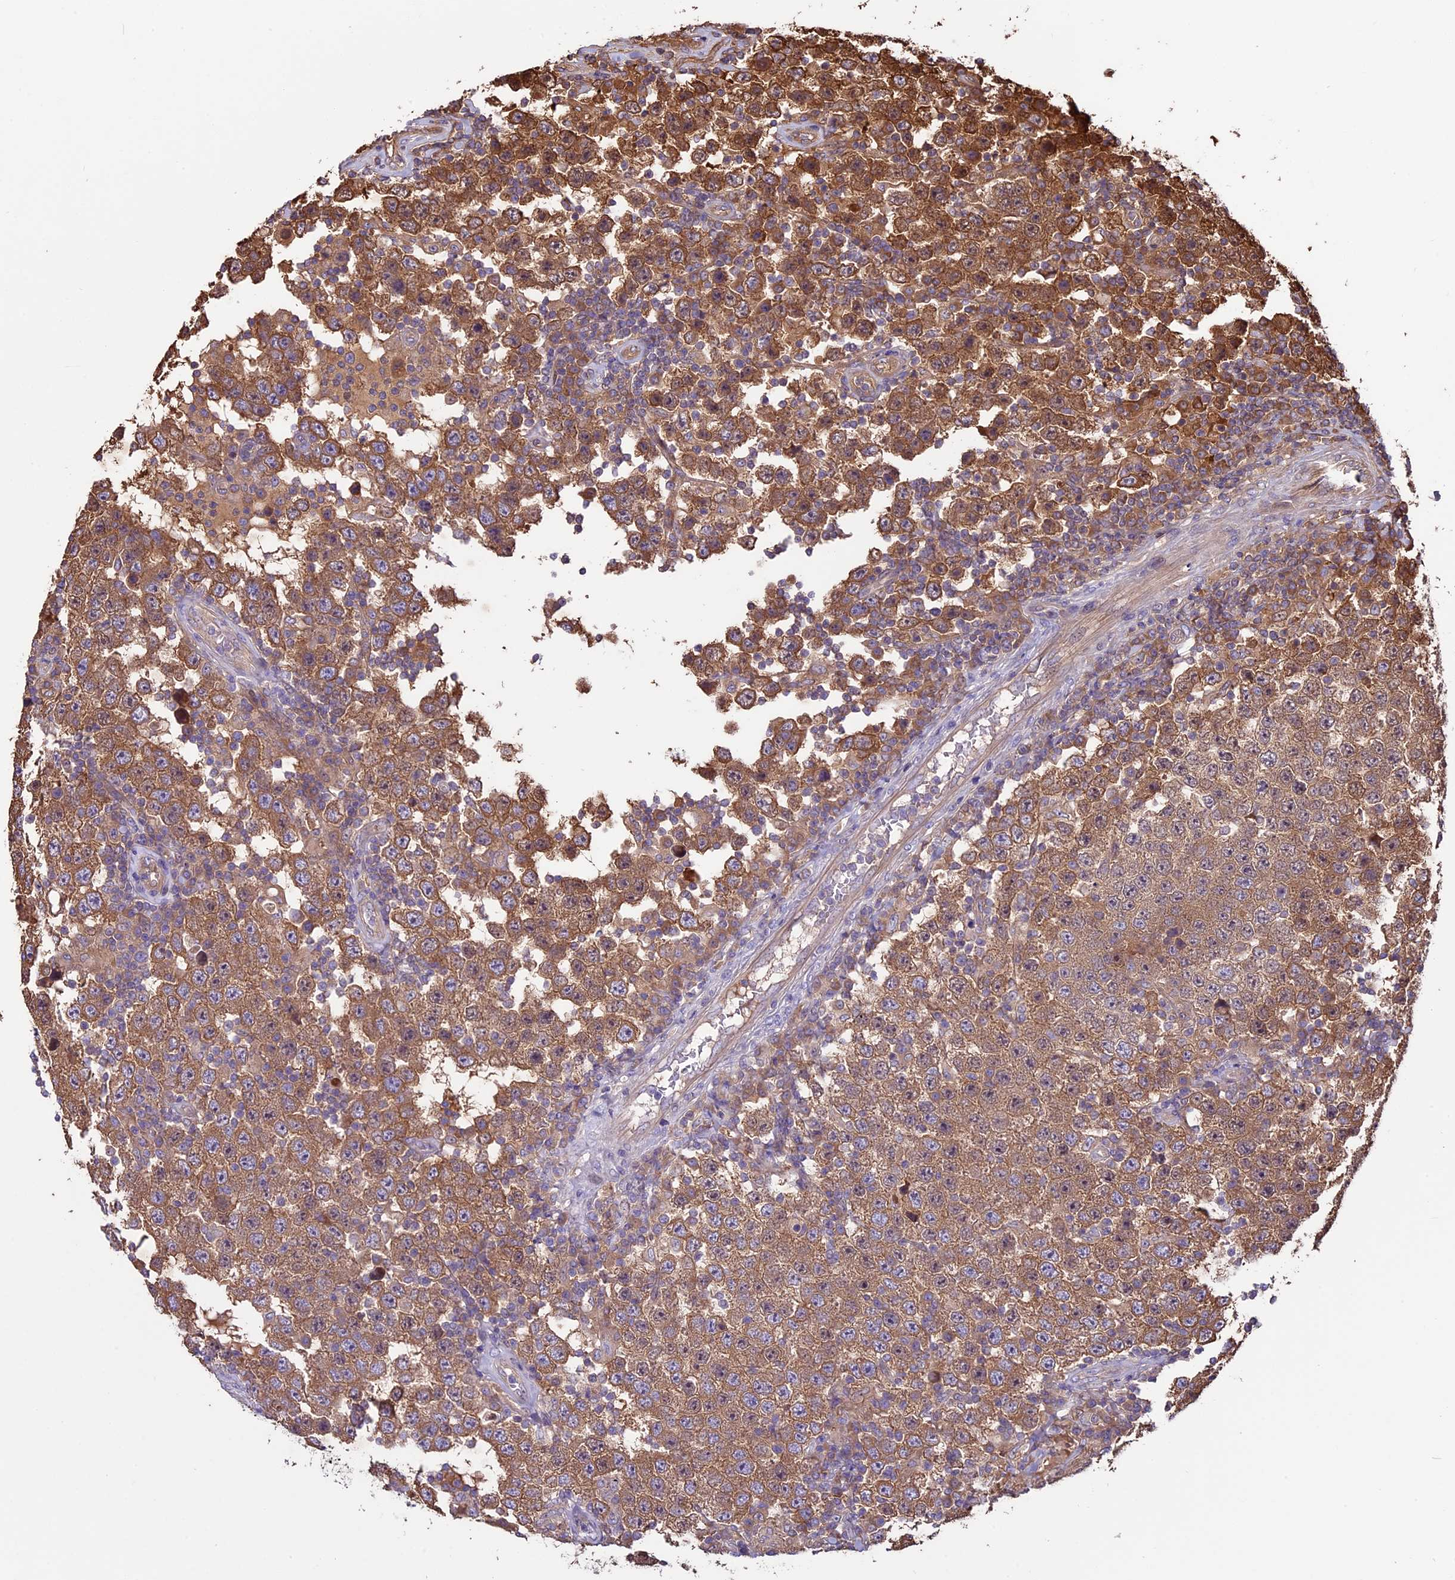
{"staining": {"intensity": "moderate", "quantity": ">75%", "location": "cytoplasmic/membranous"}, "tissue": "testis cancer", "cell_type": "Tumor cells", "image_type": "cancer", "snomed": [{"axis": "morphology", "description": "Normal tissue, NOS"}, {"axis": "morphology", "description": "Urothelial carcinoma, High grade"}, {"axis": "morphology", "description": "Seminoma, NOS"}, {"axis": "morphology", "description": "Carcinoma, Embryonal, NOS"}, {"axis": "topography", "description": "Urinary bladder"}, {"axis": "topography", "description": "Testis"}], "caption": "DAB (3,3'-diaminobenzidine) immunohistochemical staining of embryonal carcinoma (testis) exhibits moderate cytoplasmic/membranous protein staining in approximately >75% of tumor cells.", "gene": "VWA3A", "patient": {"sex": "male", "age": 41}}